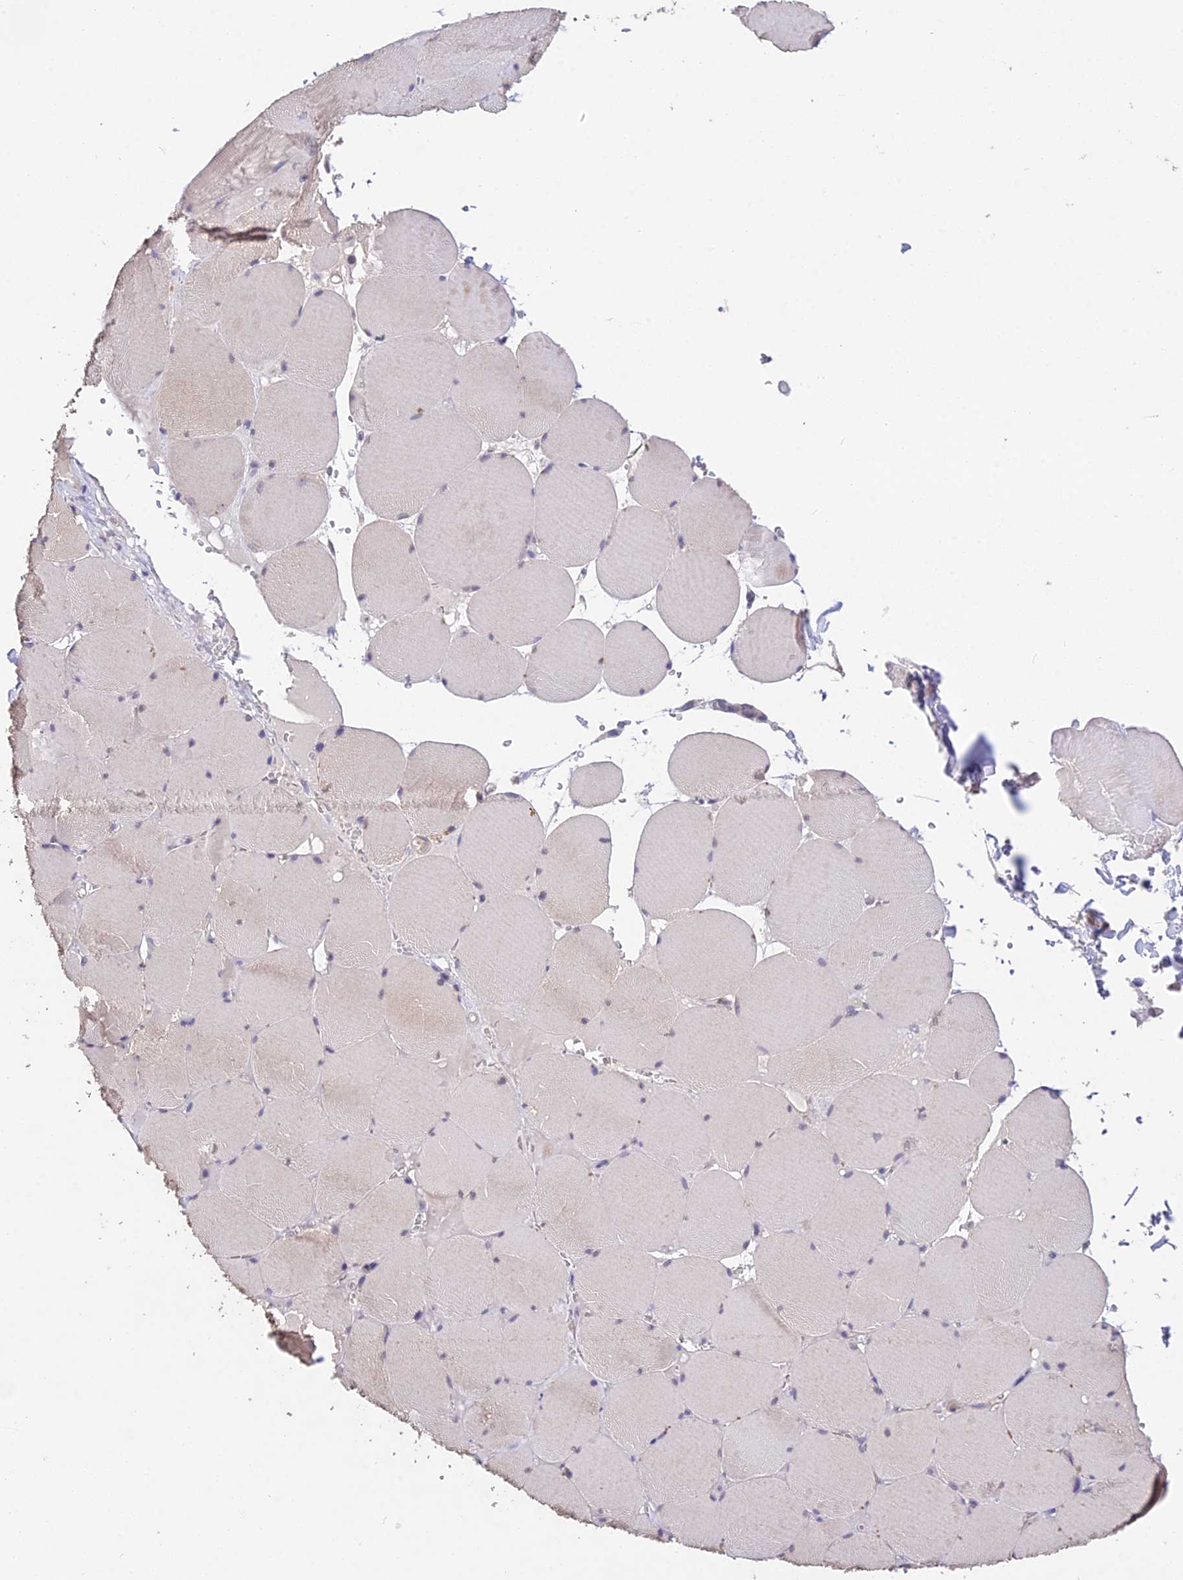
{"staining": {"intensity": "weak", "quantity": "<25%", "location": "cytoplasmic/membranous"}, "tissue": "skeletal muscle", "cell_type": "Myocytes", "image_type": "normal", "snomed": [{"axis": "morphology", "description": "Normal tissue, NOS"}, {"axis": "topography", "description": "Skeletal muscle"}, {"axis": "topography", "description": "Head-Neck"}], "caption": "High magnification brightfield microscopy of normal skeletal muscle stained with DAB (brown) and counterstained with hematoxylin (blue): myocytes show no significant positivity. (Brightfield microscopy of DAB immunohistochemistry at high magnification).", "gene": "PGK1", "patient": {"sex": "male", "age": 66}}